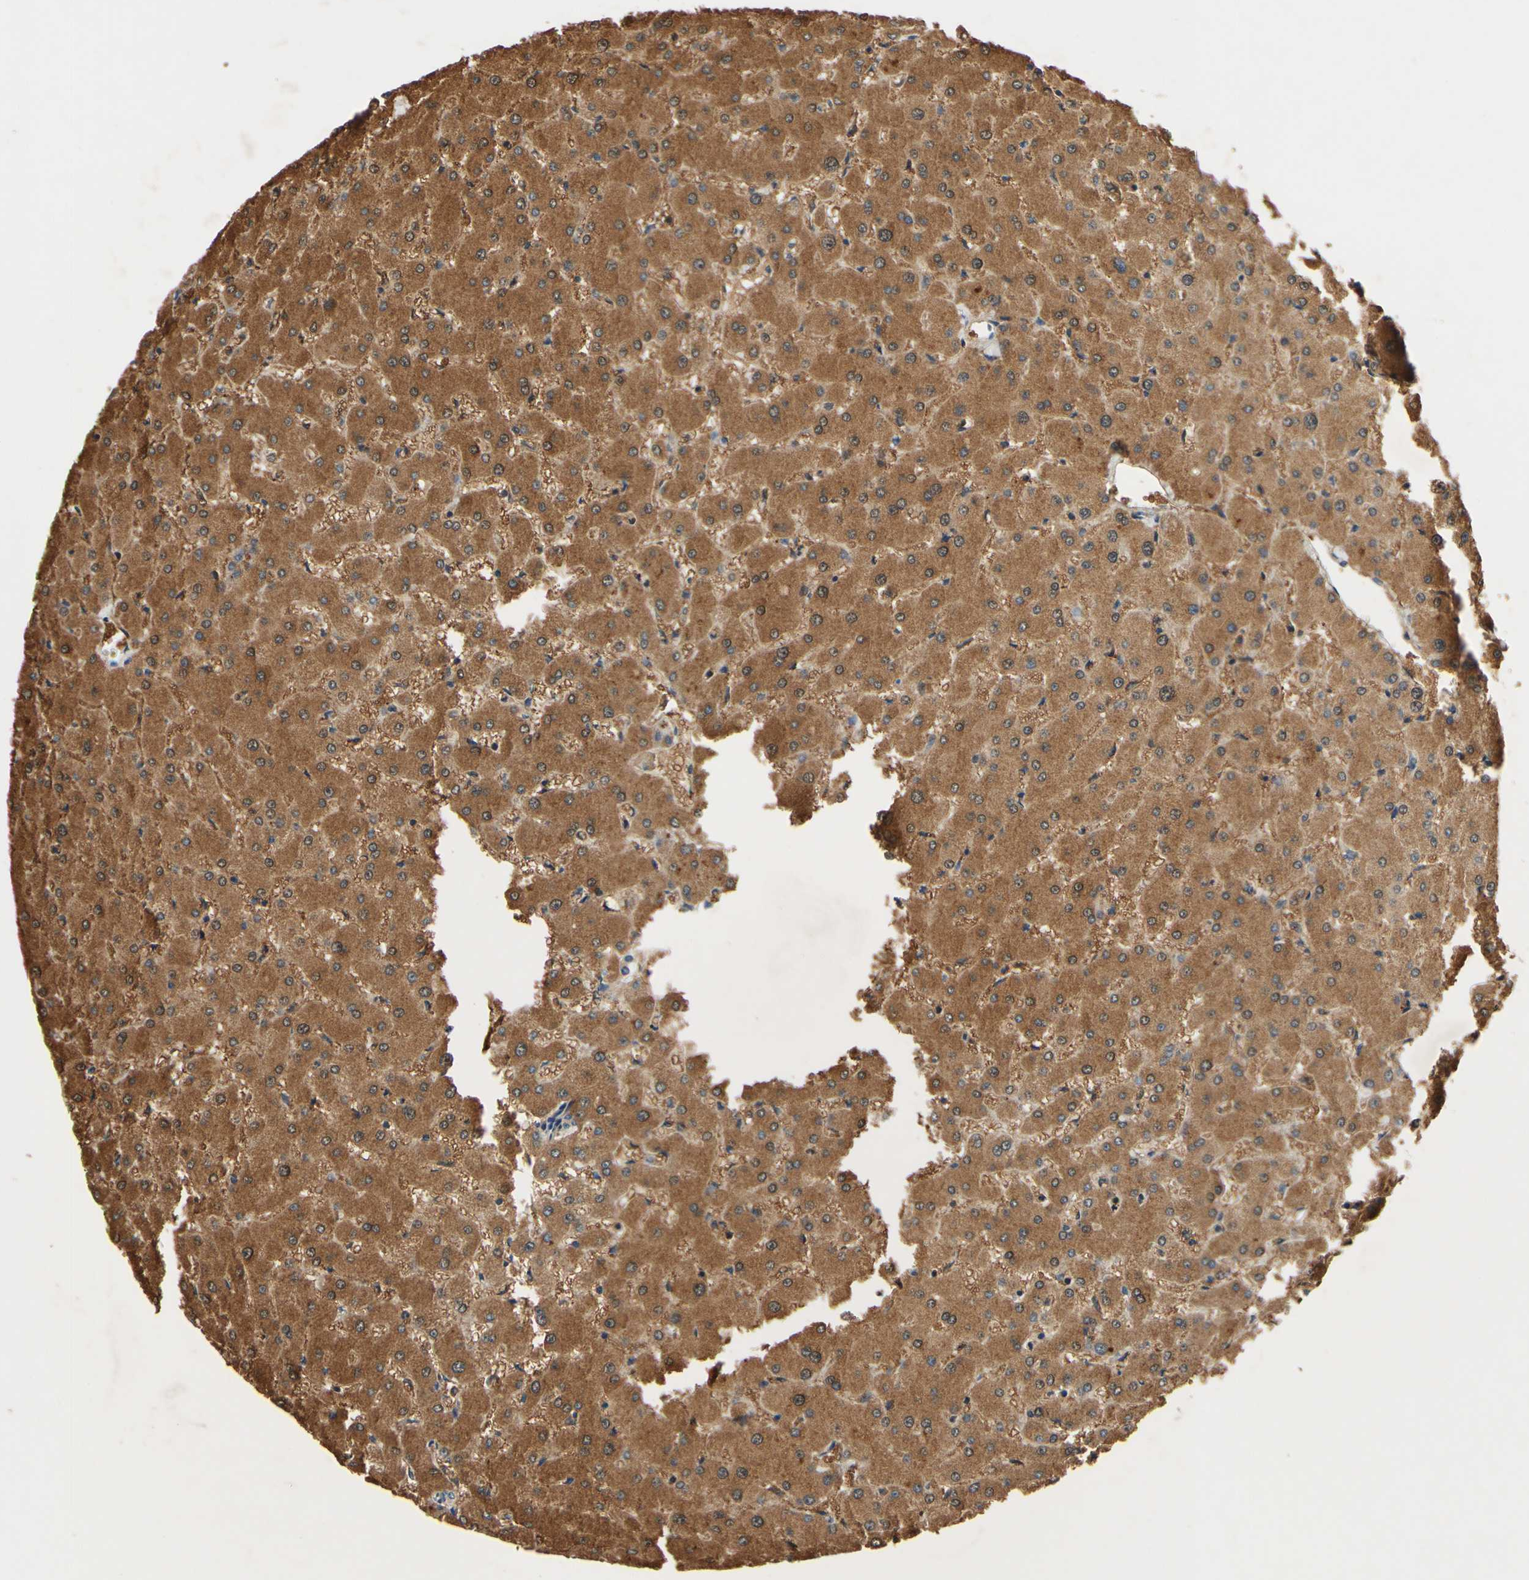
{"staining": {"intensity": "negative", "quantity": "none", "location": "none"}, "tissue": "liver", "cell_type": "Cholangiocytes", "image_type": "normal", "snomed": [{"axis": "morphology", "description": "Normal tissue, NOS"}, {"axis": "topography", "description": "Liver"}], "caption": "Immunohistochemistry (IHC) micrograph of normal liver: human liver stained with DAB (3,3'-diaminobenzidine) shows no significant protein staining in cholangiocytes.", "gene": "PLA2G4A", "patient": {"sex": "female", "age": 63}}